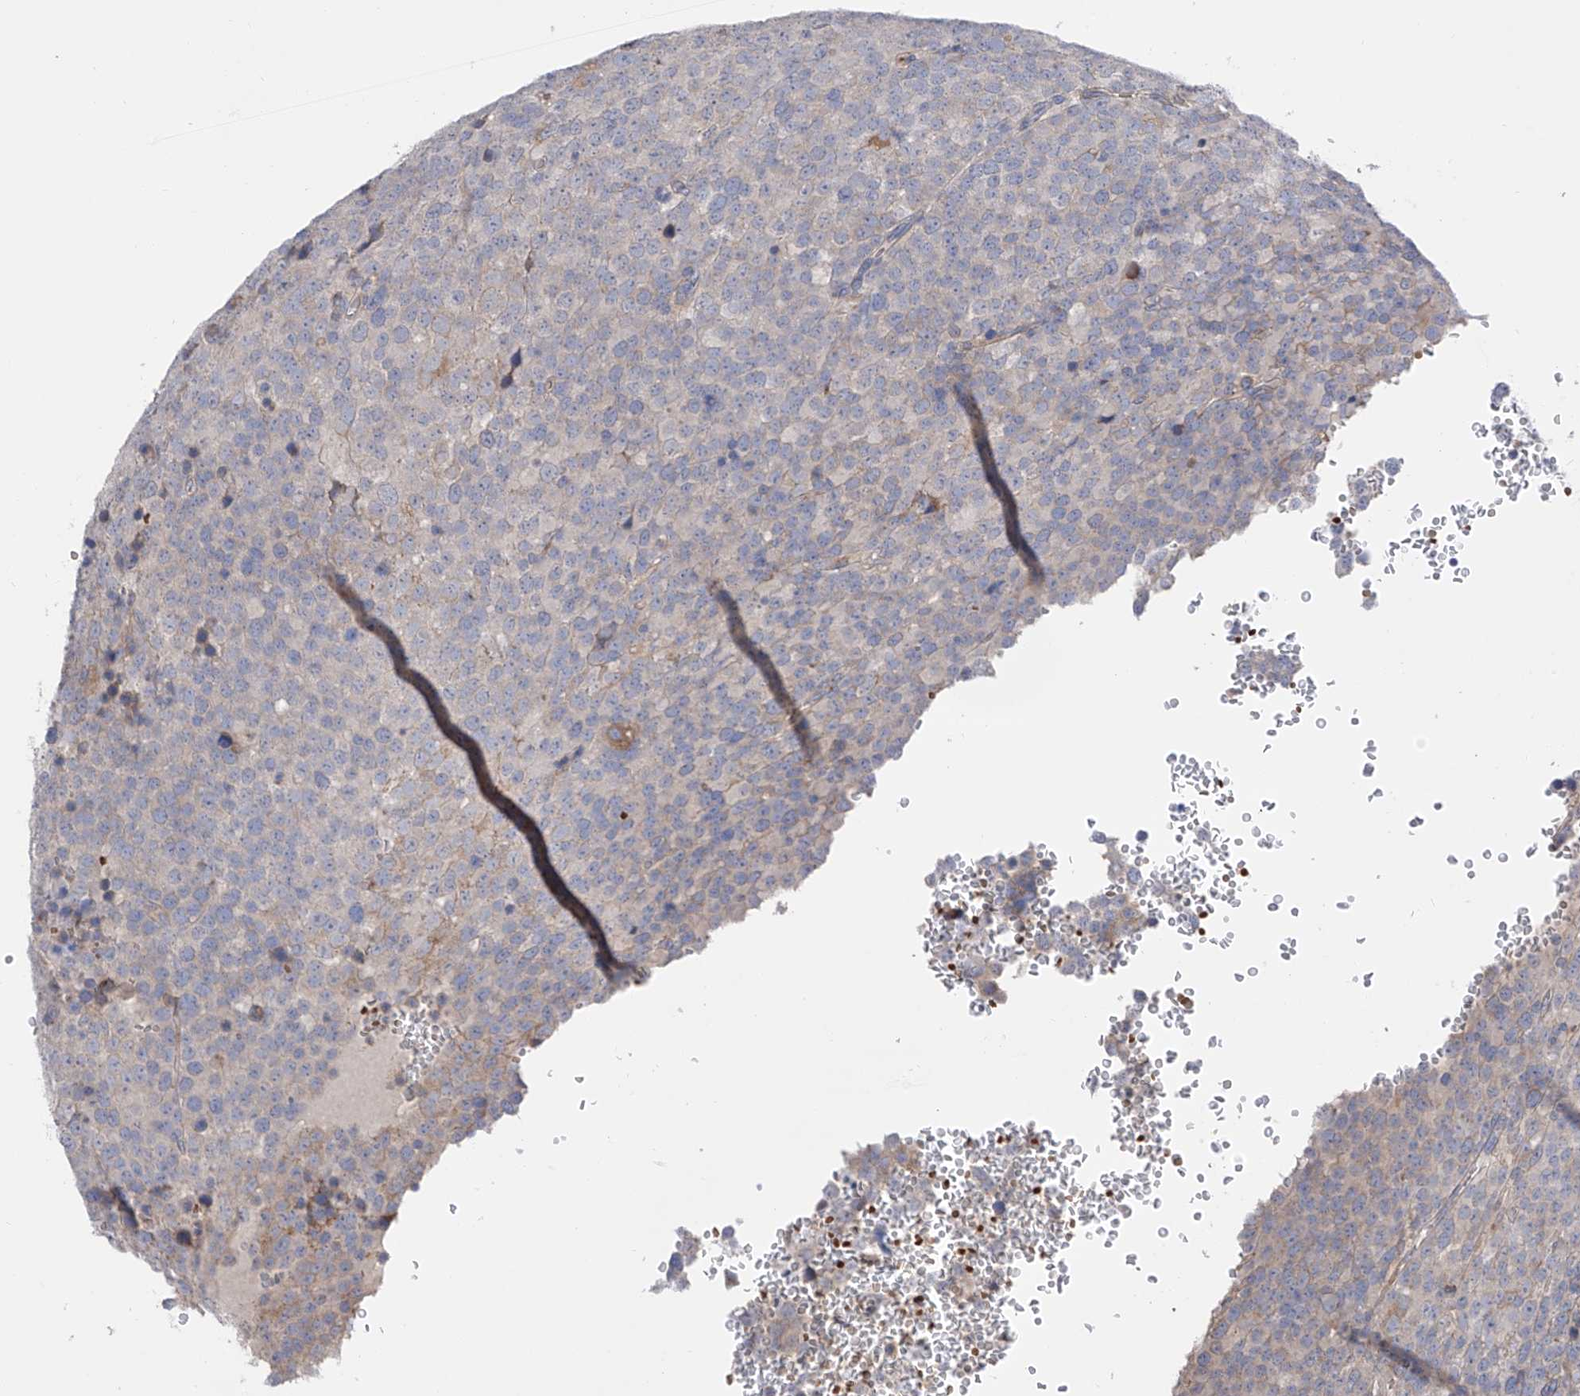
{"staining": {"intensity": "moderate", "quantity": "<25%", "location": "cytoplasmic/membranous"}, "tissue": "testis cancer", "cell_type": "Tumor cells", "image_type": "cancer", "snomed": [{"axis": "morphology", "description": "Seminoma, NOS"}, {"axis": "topography", "description": "Testis"}], "caption": "An immunohistochemistry micrograph of neoplastic tissue is shown. Protein staining in brown highlights moderate cytoplasmic/membranous positivity in testis cancer within tumor cells. (IHC, brightfield microscopy, high magnification).", "gene": "NFATC4", "patient": {"sex": "male", "age": 71}}